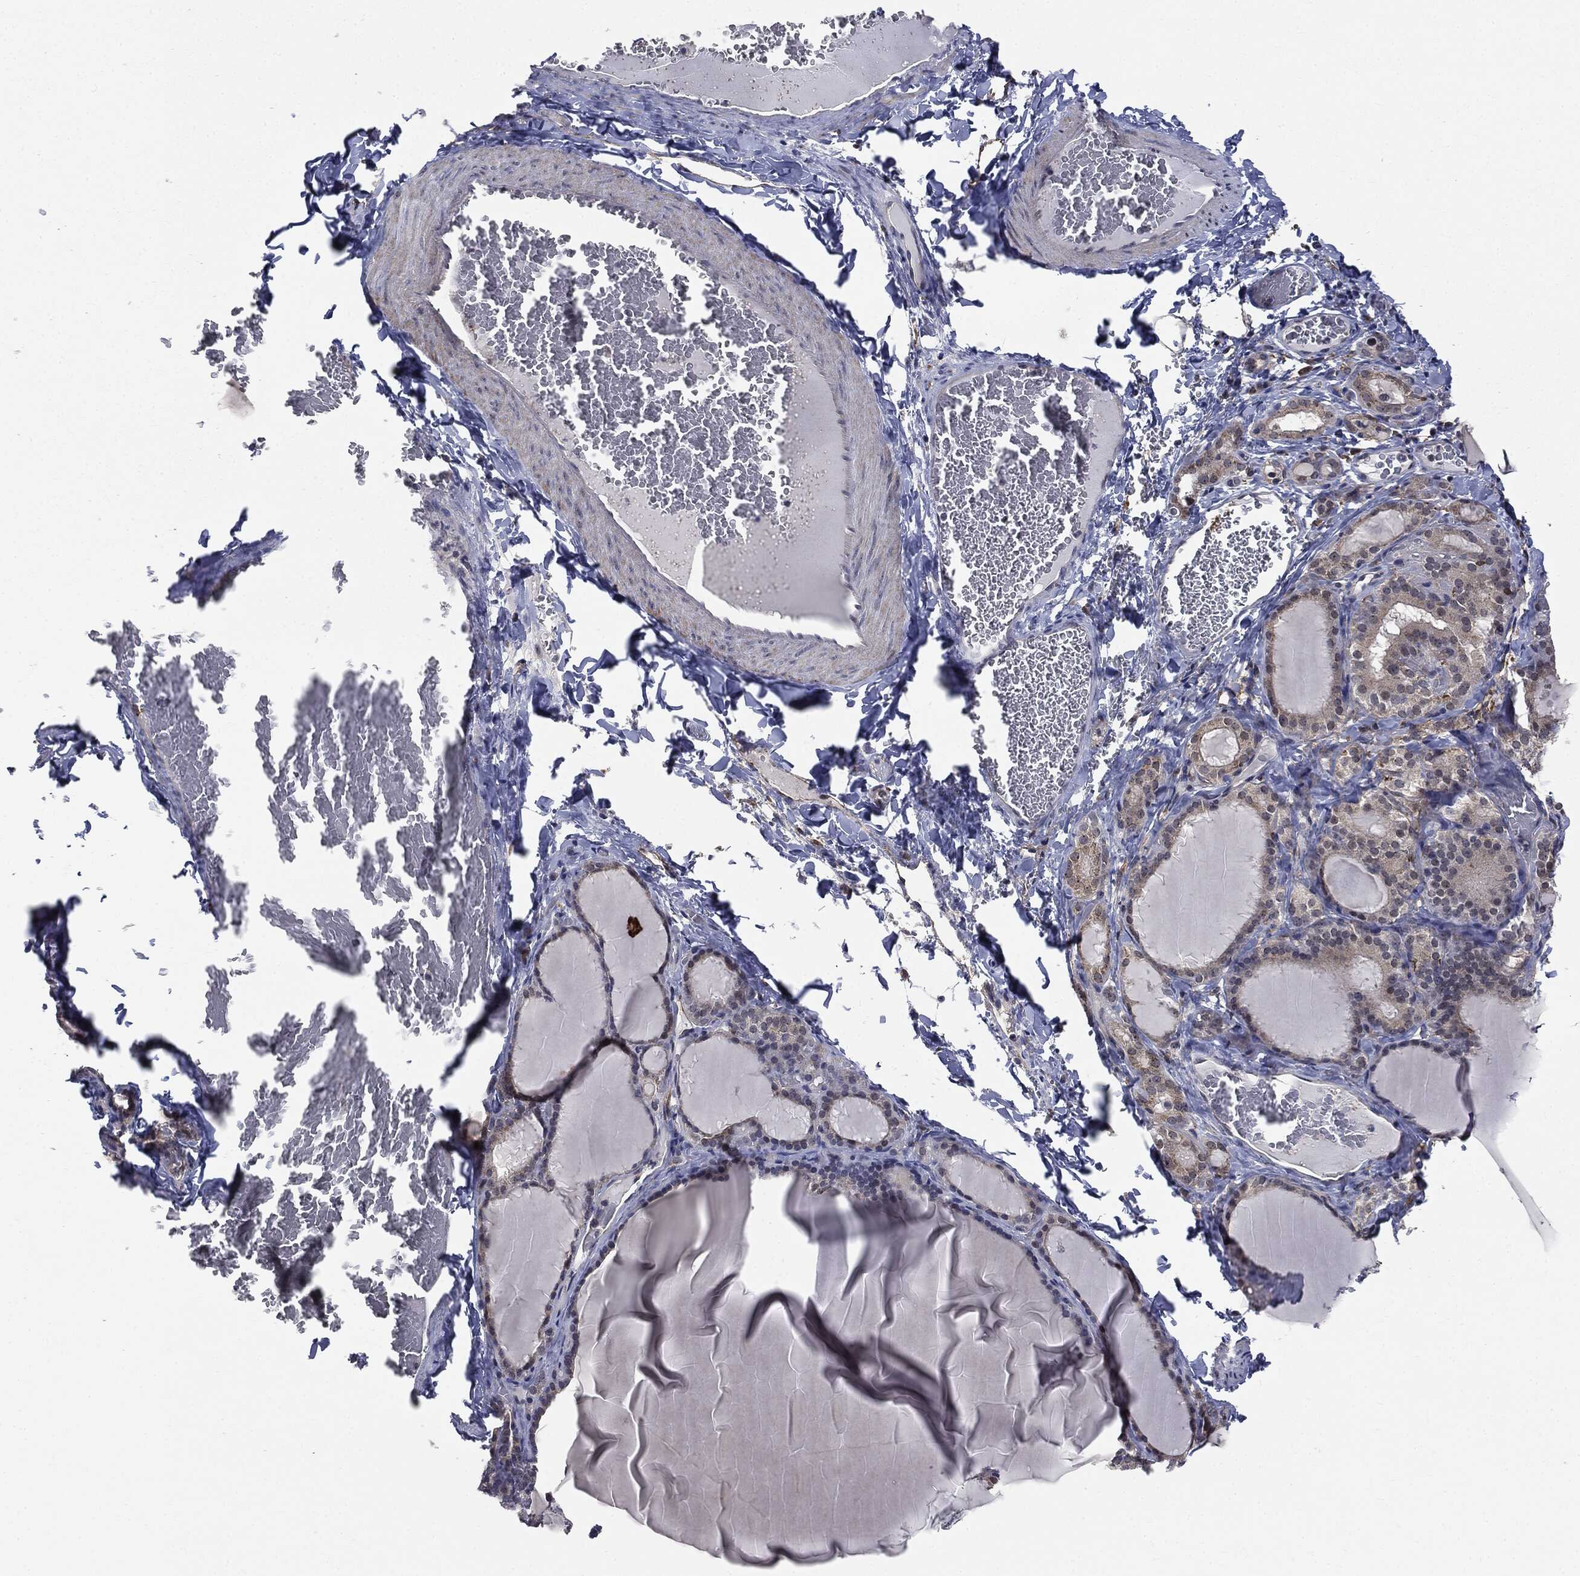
{"staining": {"intensity": "moderate", "quantity": "<25%", "location": "nuclear"}, "tissue": "thyroid gland", "cell_type": "Glandular cells", "image_type": "normal", "snomed": [{"axis": "morphology", "description": "Normal tissue, NOS"}, {"axis": "morphology", "description": "Hyperplasia, NOS"}, {"axis": "topography", "description": "Thyroid gland"}], "caption": "Protein staining of benign thyroid gland shows moderate nuclear expression in about <25% of glandular cells.", "gene": "TRMT1L", "patient": {"sex": "female", "age": 27}}